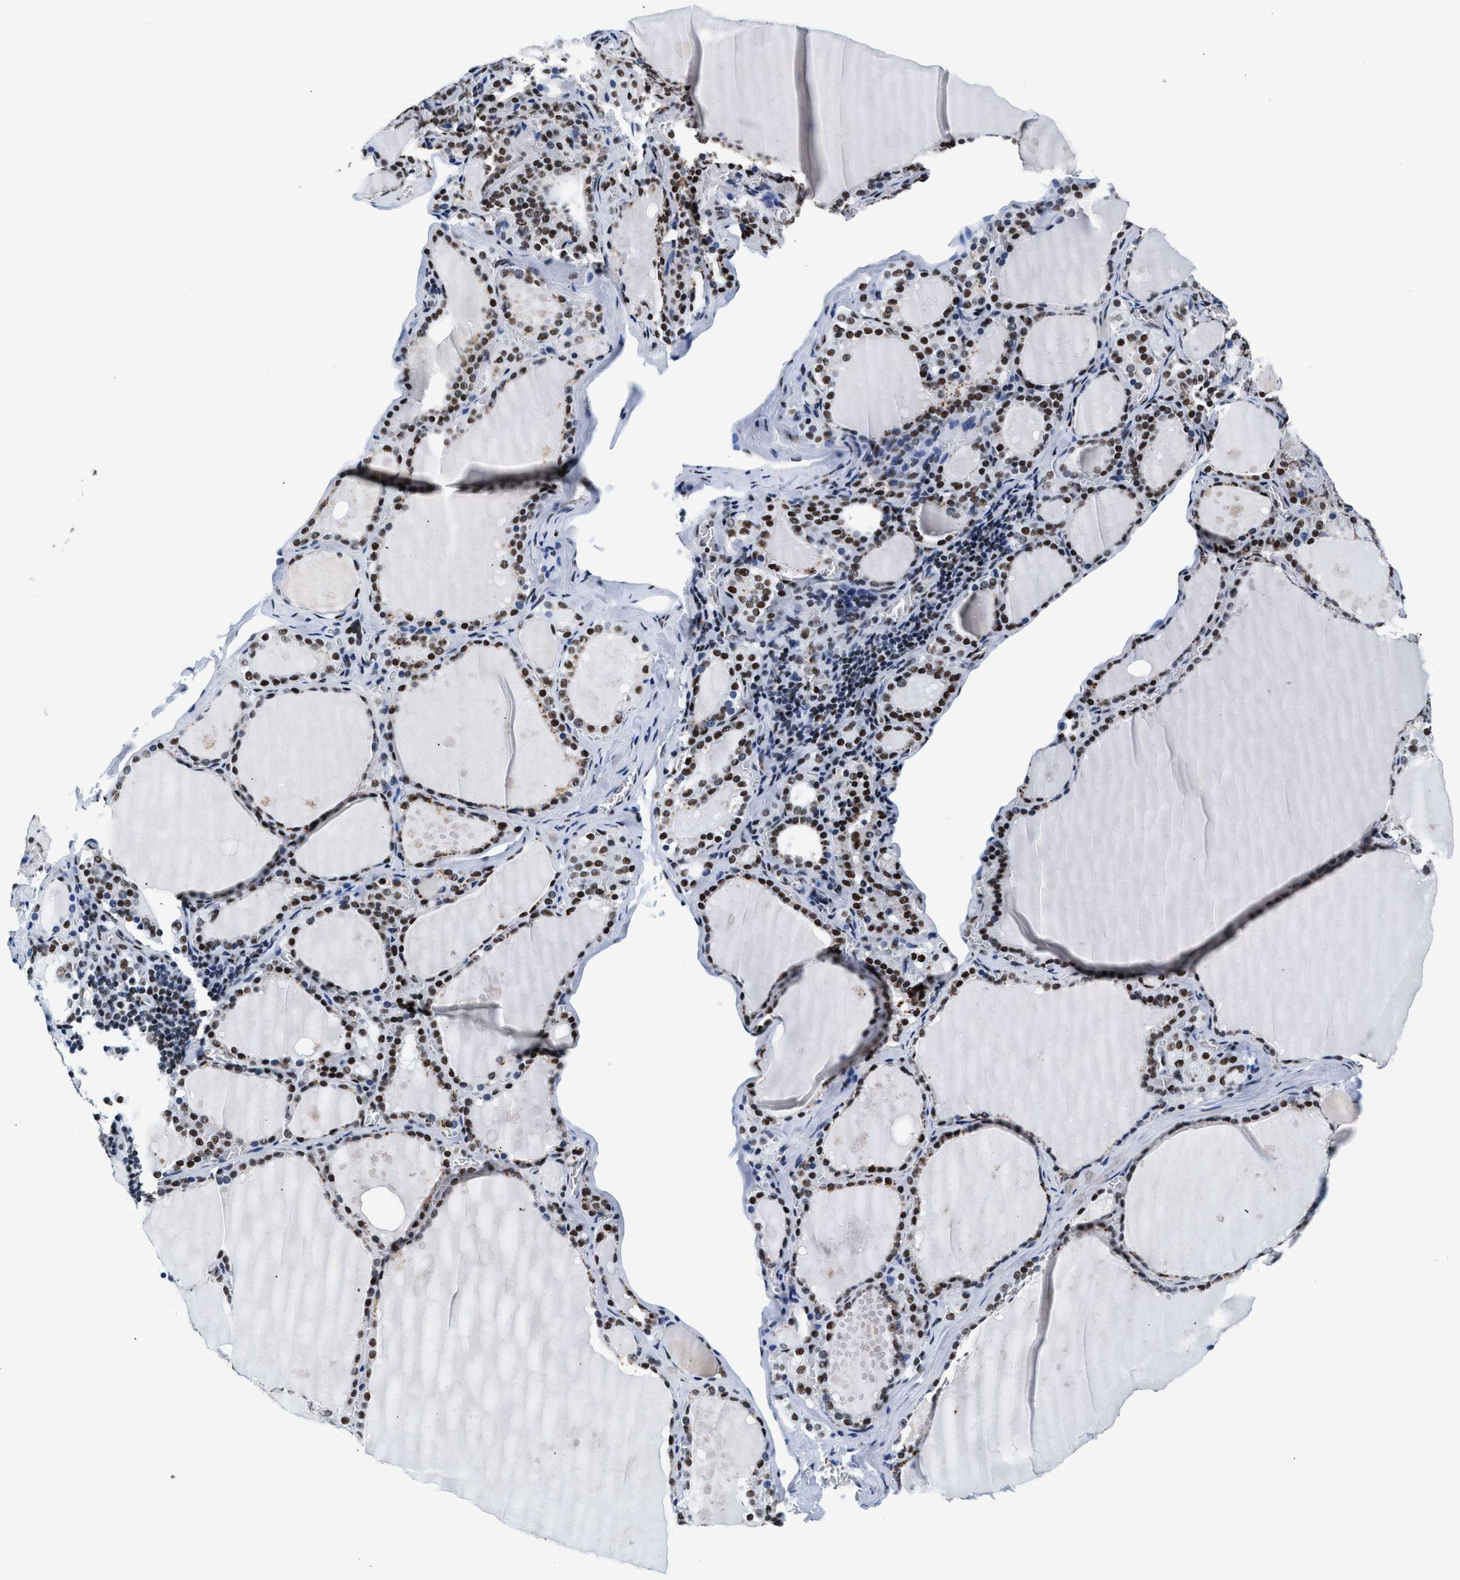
{"staining": {"intensity": "strong", "quantity": ">75%", "location": "nuclear"}, "tissue": "thyroid gland", "cell_type": "Glandular cells", "image_type": "normal", "snomed": [{"axis": "morphology", "description": "Normal tissue, NOS"}, {"axis": "topography", "description": "Thyroid gland"}], "caption": "IHC (DAB (3,3'-diaminobenzidine)) staining of unremarkable human thyroid gland shows strong nuclear protein positivity in approximately >75% of glandular cells. The protein is stained brown, and the nuclei are stained in blue (DAB IHC with brightfield microscopy, high magnification).", "gene": "RAD50", "patient": {"sex": "male", "age": 56}}